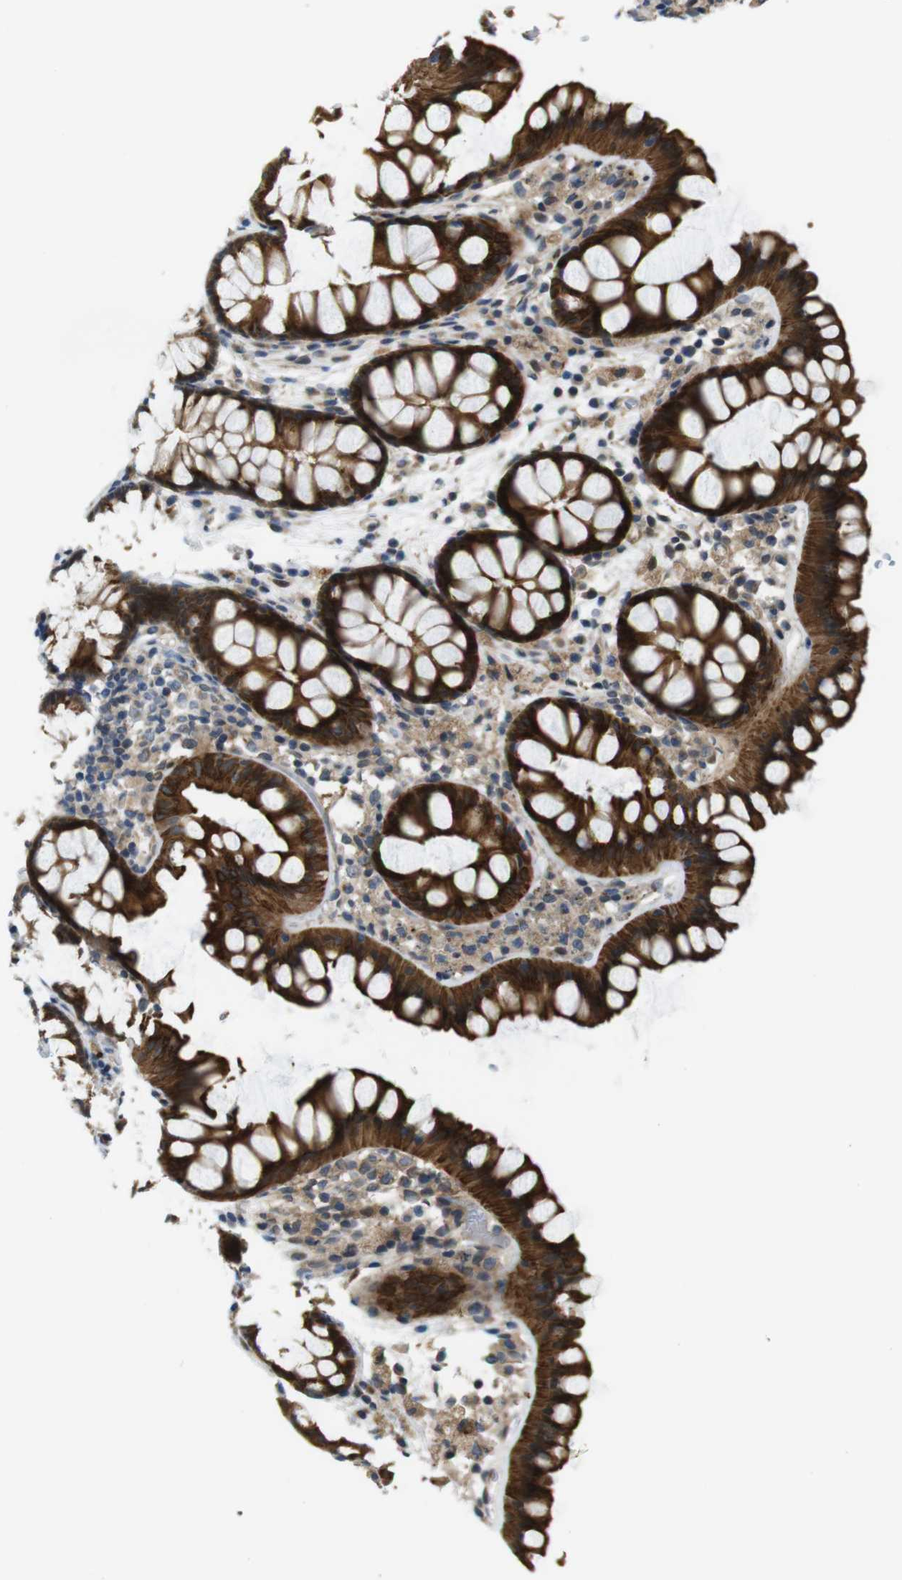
{"staining": {"intensity": "weak", "quantity": ">75%", "location": "cytoplasmic/membranous"}, "tissue": "colon", "cell_type": "Endothelial cells", "image_type": "normal", "snomed": [{"axis": "morphology", "description": "Normal tissue, NOS"}, {"axis": "topography", "description": "Colon"}], "caption": "Immunohistochemistry (DAB) staining of unremarkable colon reveals weak cytoplasmic/membranous protein expression in approximately >75% of endothelial cells.", "gene": "ZDHHC3", "patient": {"sex": "female", "age": 55}}